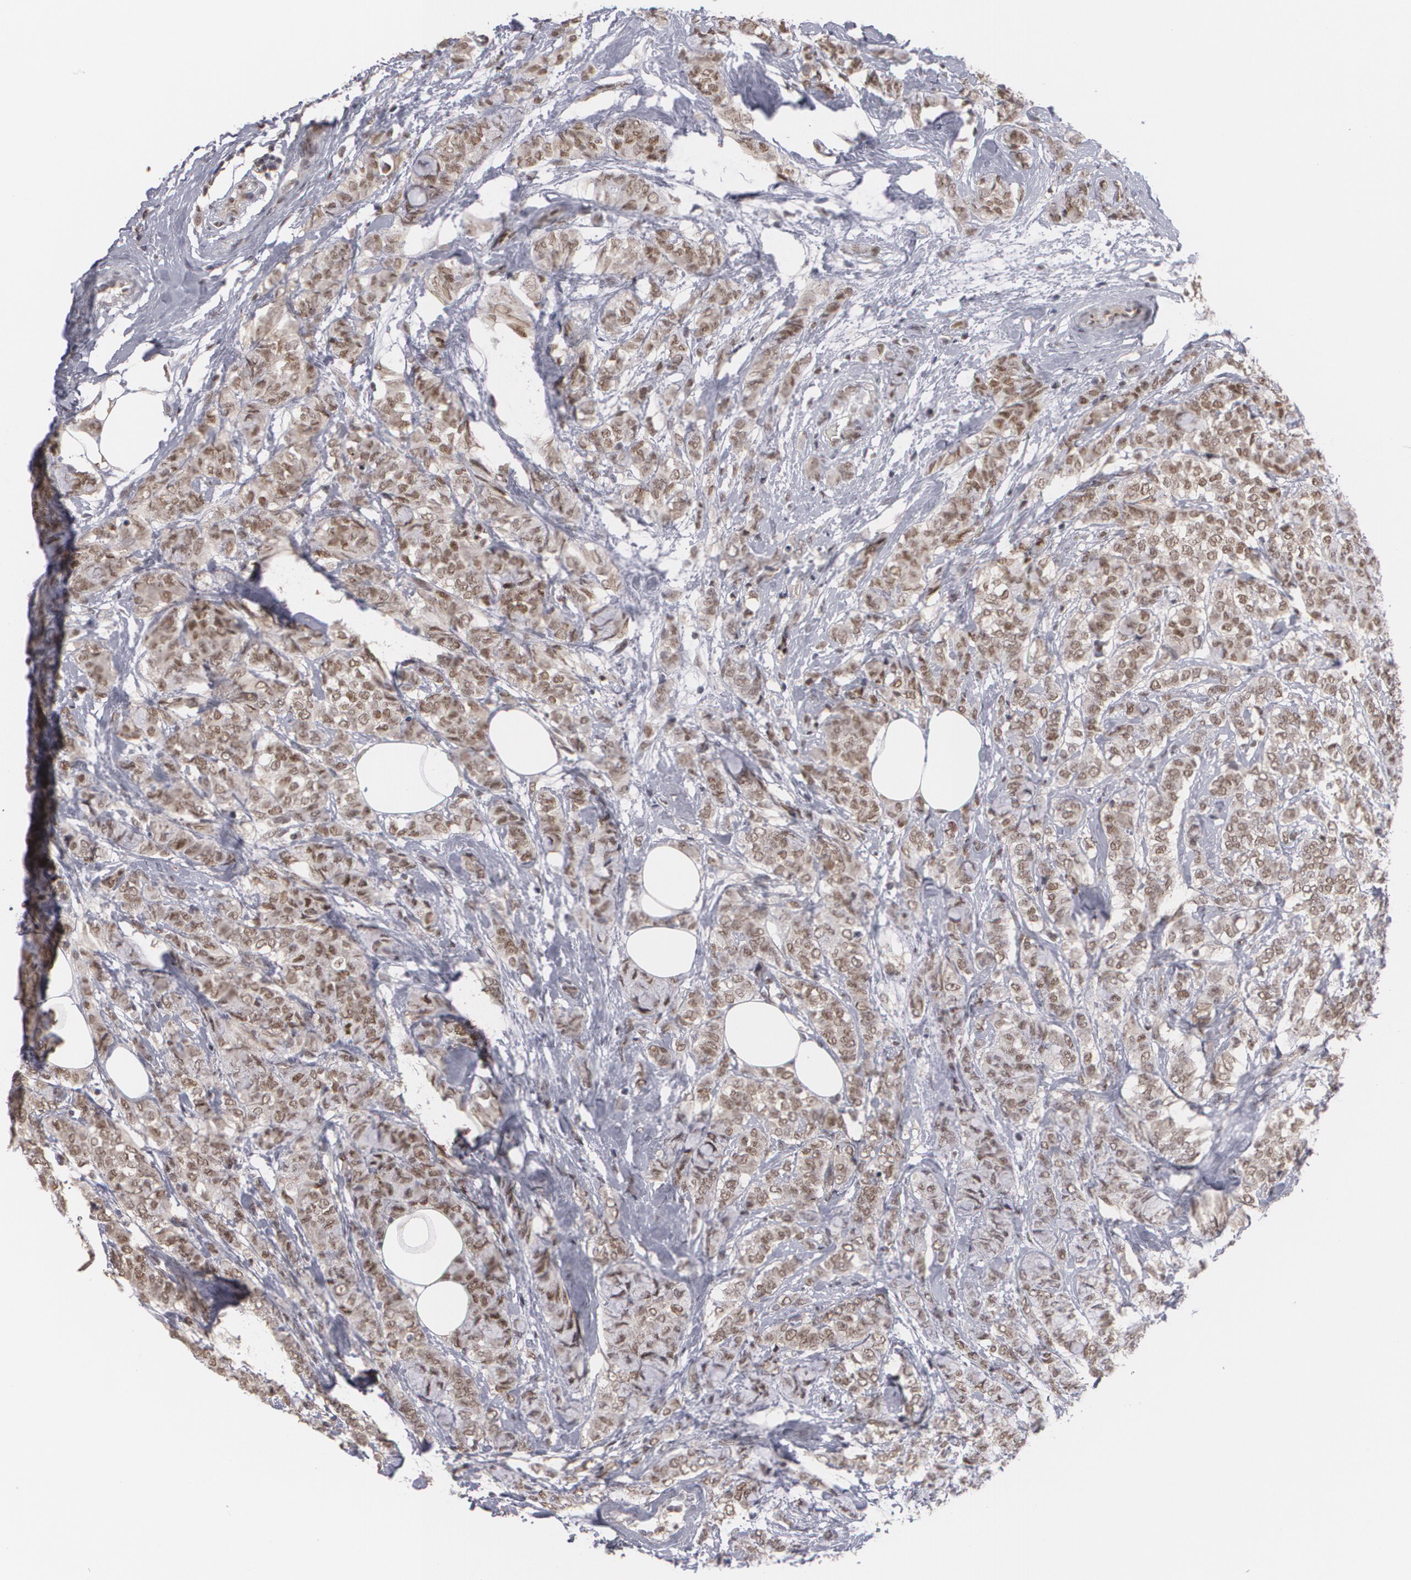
{"staining": {"intensity": "moderate", "quantity": ">75%", "location": "nuclear"}, "tissue": "breast cancer", "cell_type": "Tumor cells", "image_type": "cancer", "snomed": [{"axis": "morphology", "description": "Lobular carcinoma"}, {"axis": "topography", "description": "Breast"}], "caption": "High-magnification brightfield microscopy of breast cancer (lobular carcinoma) stained with DAB (brown) and counterstained with hematoxylin (blue). tumor cells exhibit moderate nuclear expression is present in about>75% of cells.", "gene": "INTS6", "patient": {"sex": "female", "age": 60}}